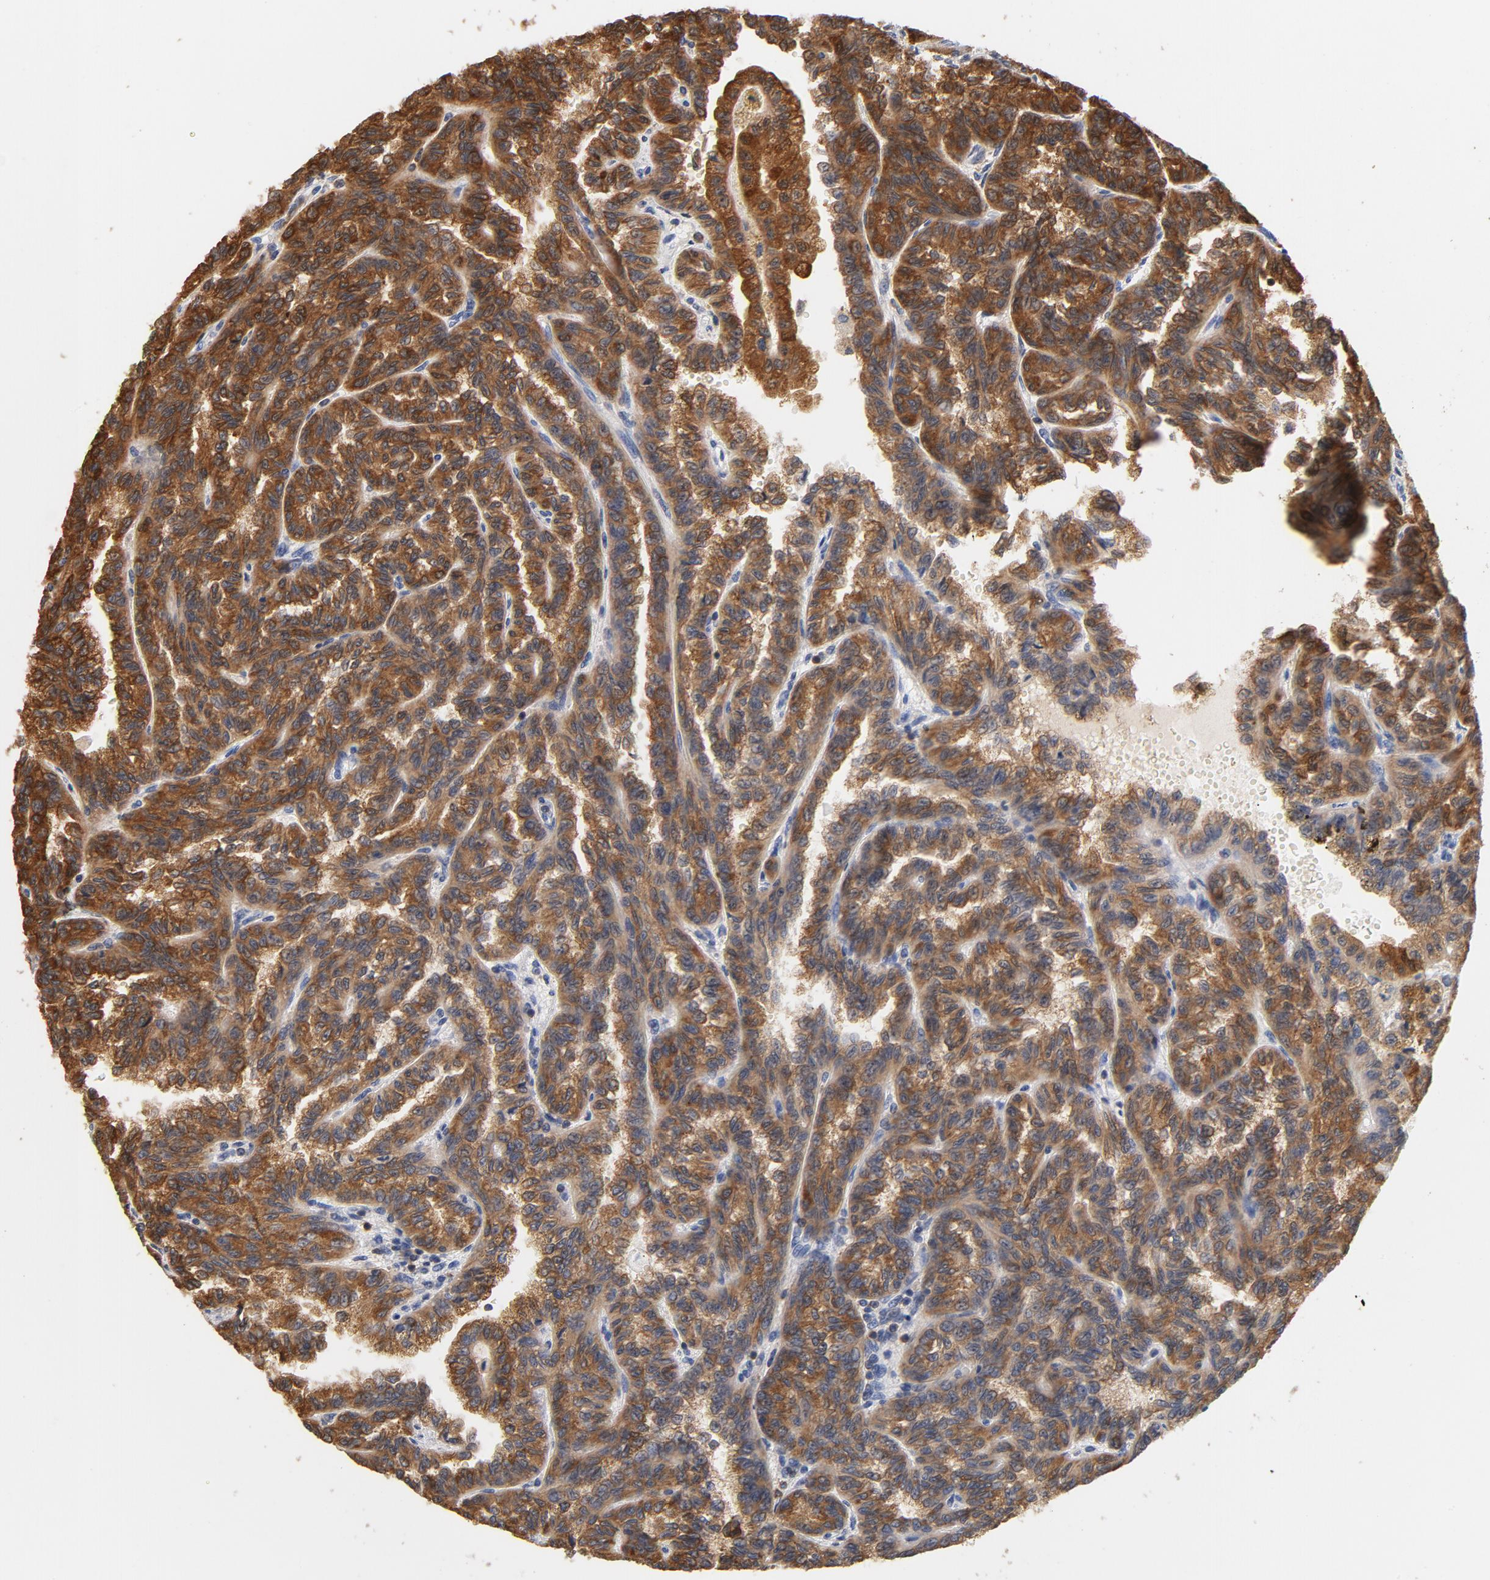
{"staining": {"intensity": "moderate", "quantity": ">75%", "location": "cytoplasmic/membranous"}, "tissue": "renal cancer", "cell_type": "Tumor cells", "image_type": "cancer", "snomed": [{"axis": "morphology", "description": "Inflammation, NOS"}, {"axis": "morphology", "description": "Adenocarcinoma, NOS"}, {"axis": "topography", "description": "Kidney"}], "caption": "Immunohistochemical staining of human adenocarcinoma (renal) displays medium levels of moderate cytoplasmic/membranous protein staining in about >75% of tumor cells.", "gene": "EZR", "patient": {"sex": "male", "age": 68}}